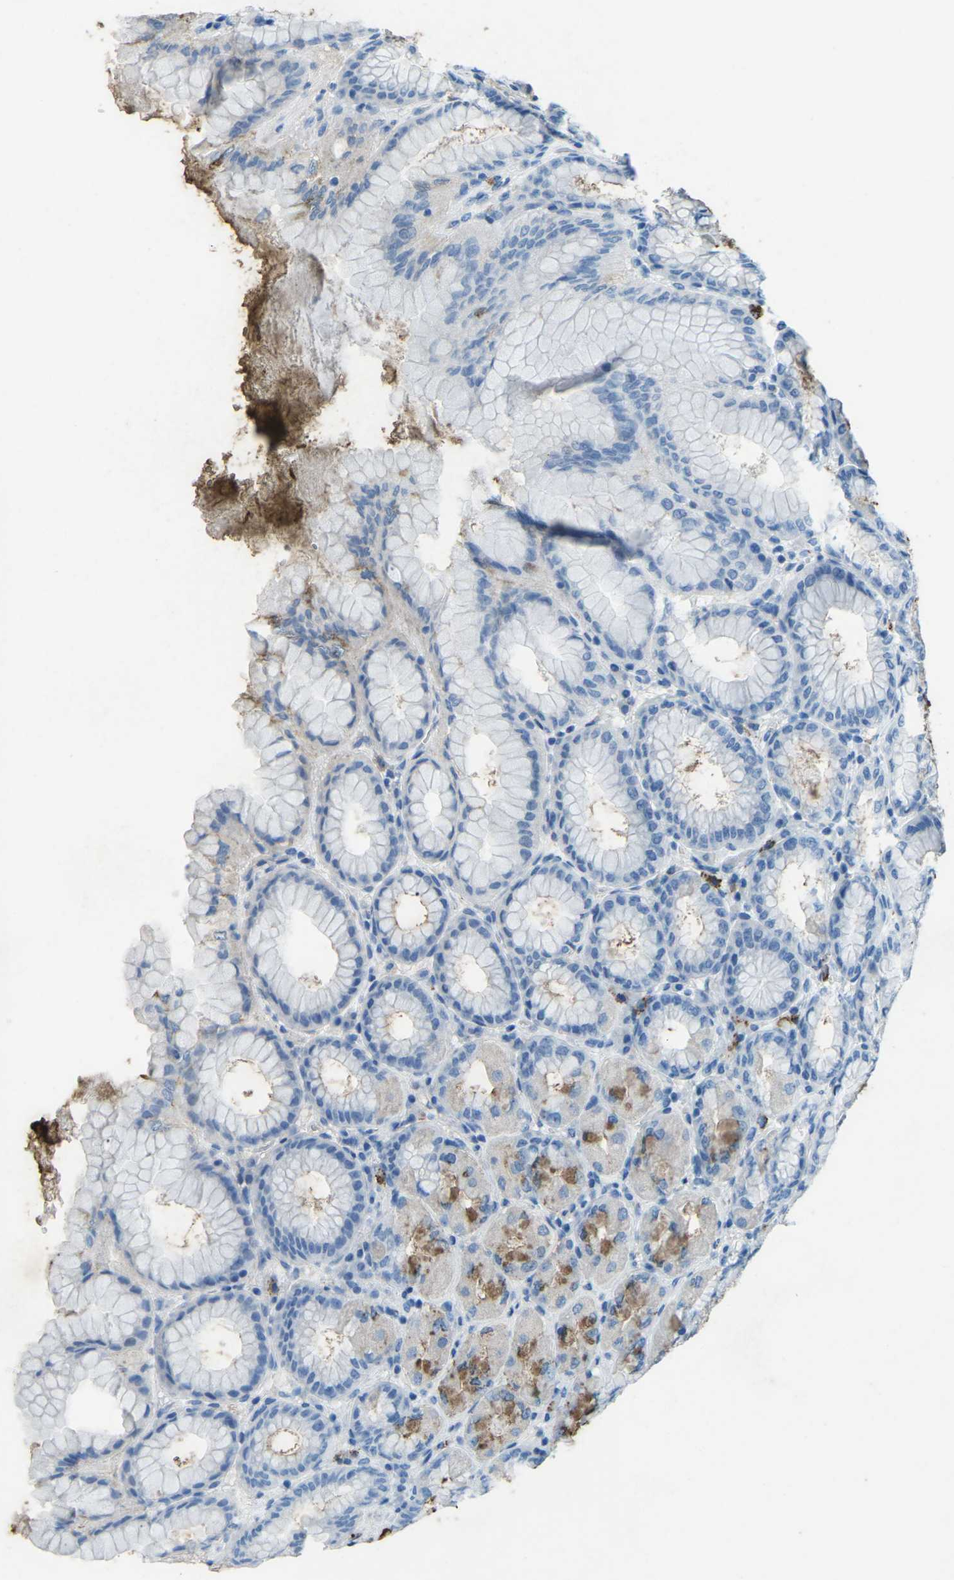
{"staining": {"intensity": "moderate", "quantity": "<25%", "location": "cytoplasmic/membranous"}, "tissue": "stomach", "cell_type": "Glandular cells", "image_type": "normal", "snomed": [{"axis": "morphology", "description": "Normal tissue, NOS"}, {"axis": "topography", "description": "Stomach, upper"}], "caption": "Glandular cells show low levels of moderate cytoplasmic/membranous staining in about <25% of cells in benign stomach.", "gene": "CTAGE1", "patient": {"sex": "female", "age": 56}}